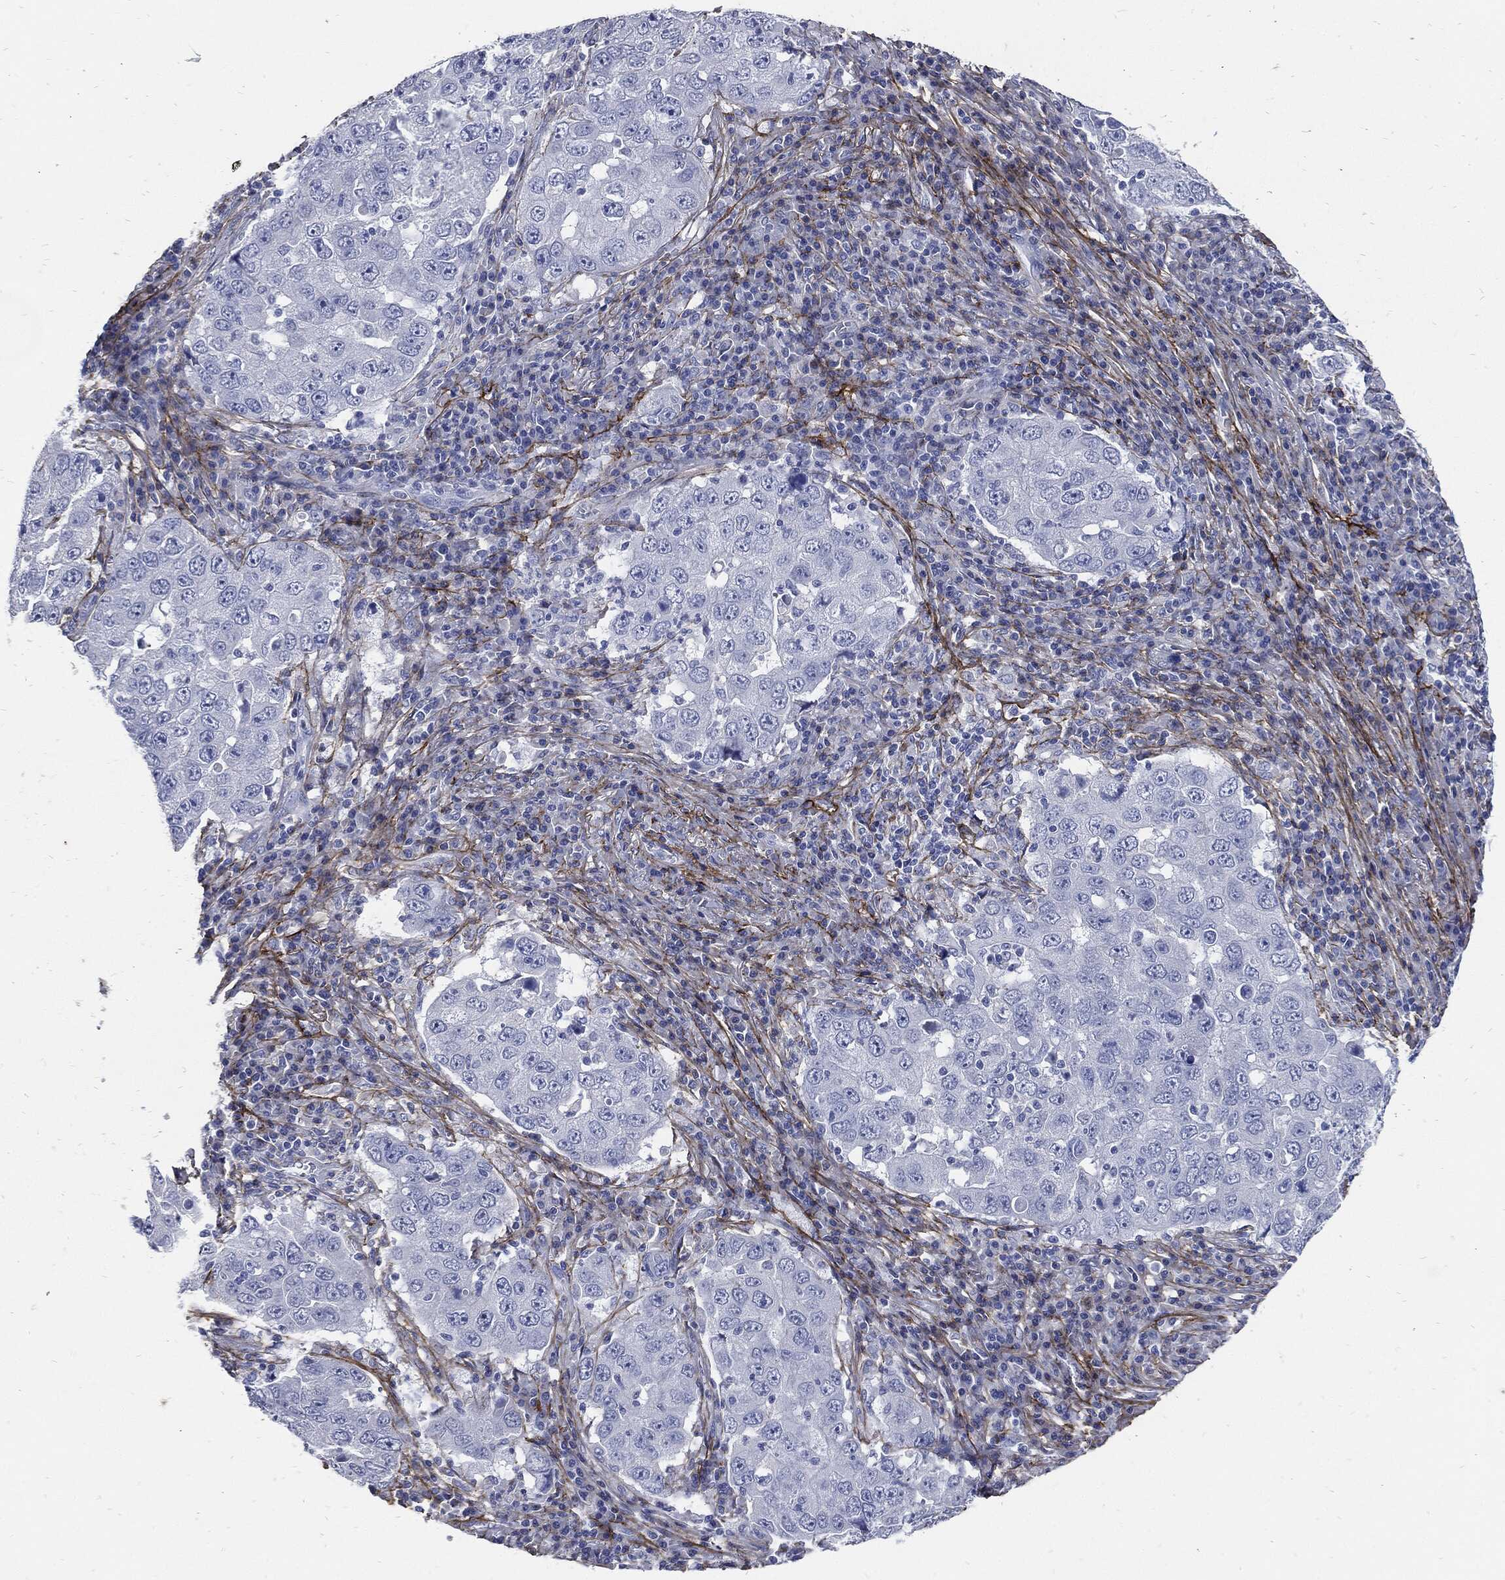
{"staining": {"intensity": "negative", "quantity": "none", "location": "none"}, "tissue": "lung cancer", "cell_type": "Tumor cells", "image_type": "cancer", "snomed": [{"axis": "morphology", "description": "Adenocarcinoma, NOS"}, {"axis": "topography", "description": "Lung"}], "caption": "Lung cancer was stained to show a protein in brown. There is no significant expression in tumor cells.", "gene": "FBN1", "patient": {"sex": "male", "age": 73}}